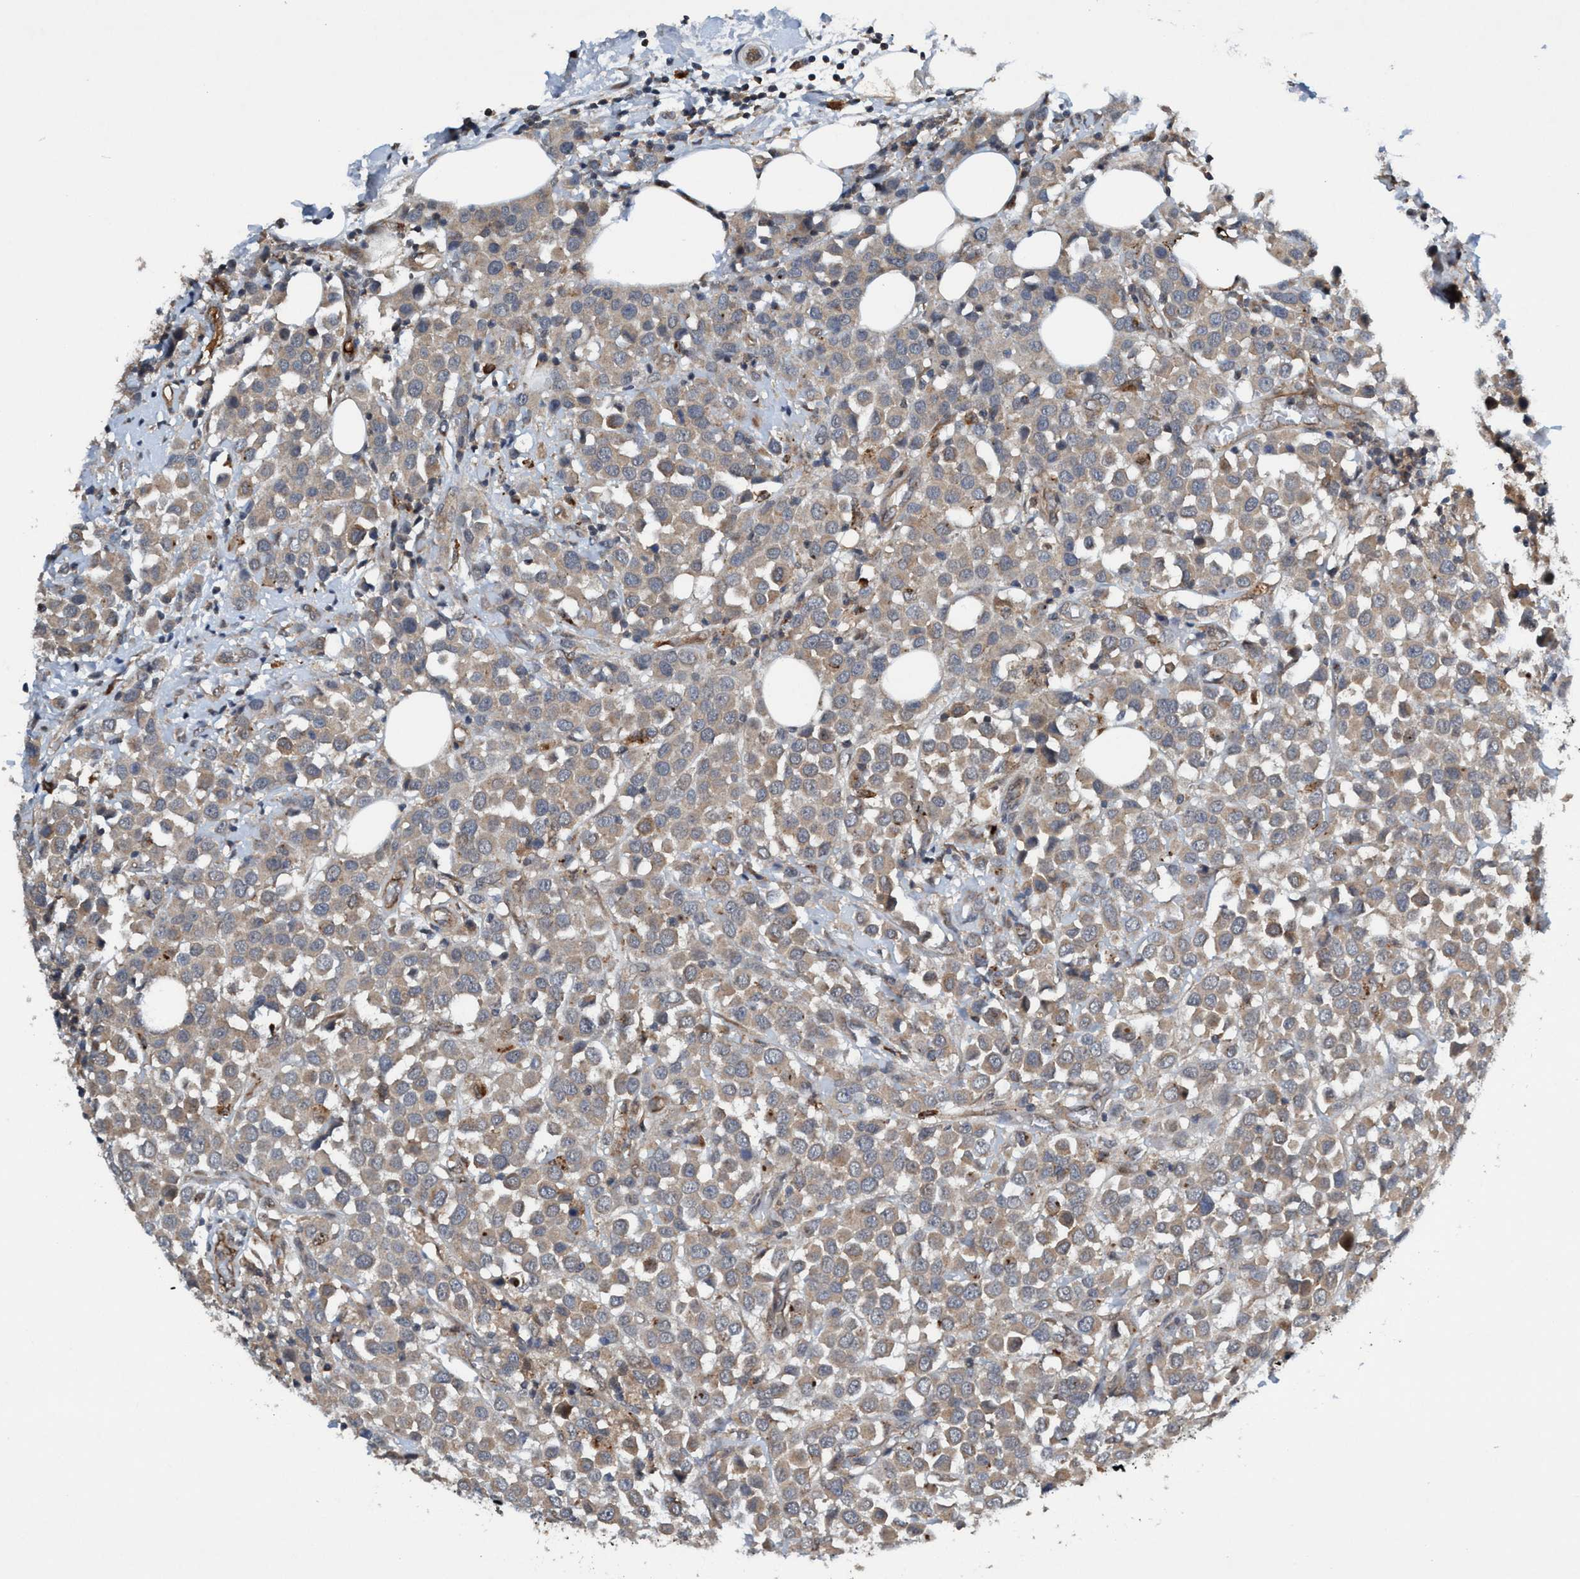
{"staining": {"intensity": "weak", "quantity": ">75%", "location": "cytoplasmic/membranous"}, "tissue": "breast cancer", "cell_type": "Tumor cells", "image_type": "cancer", "snomed": [{"axis": "morphology", "description": "Duct carcinoma"}, {"axis": "topography", "description": "Breast"}], "caption": "High-magnification brightfield microscopy of breast cancer (invasive ductal carcinoma) stained with DAB (3,3'-diaminobenzidine) (brown) and counterstained with hematoxylin (blue). tumor cells exhibit weak cytoplasmic/membranous expression is identified in about>75% of cells.", "gene": "TRIM65", "patient": {"sex": "female", "age": 61}}